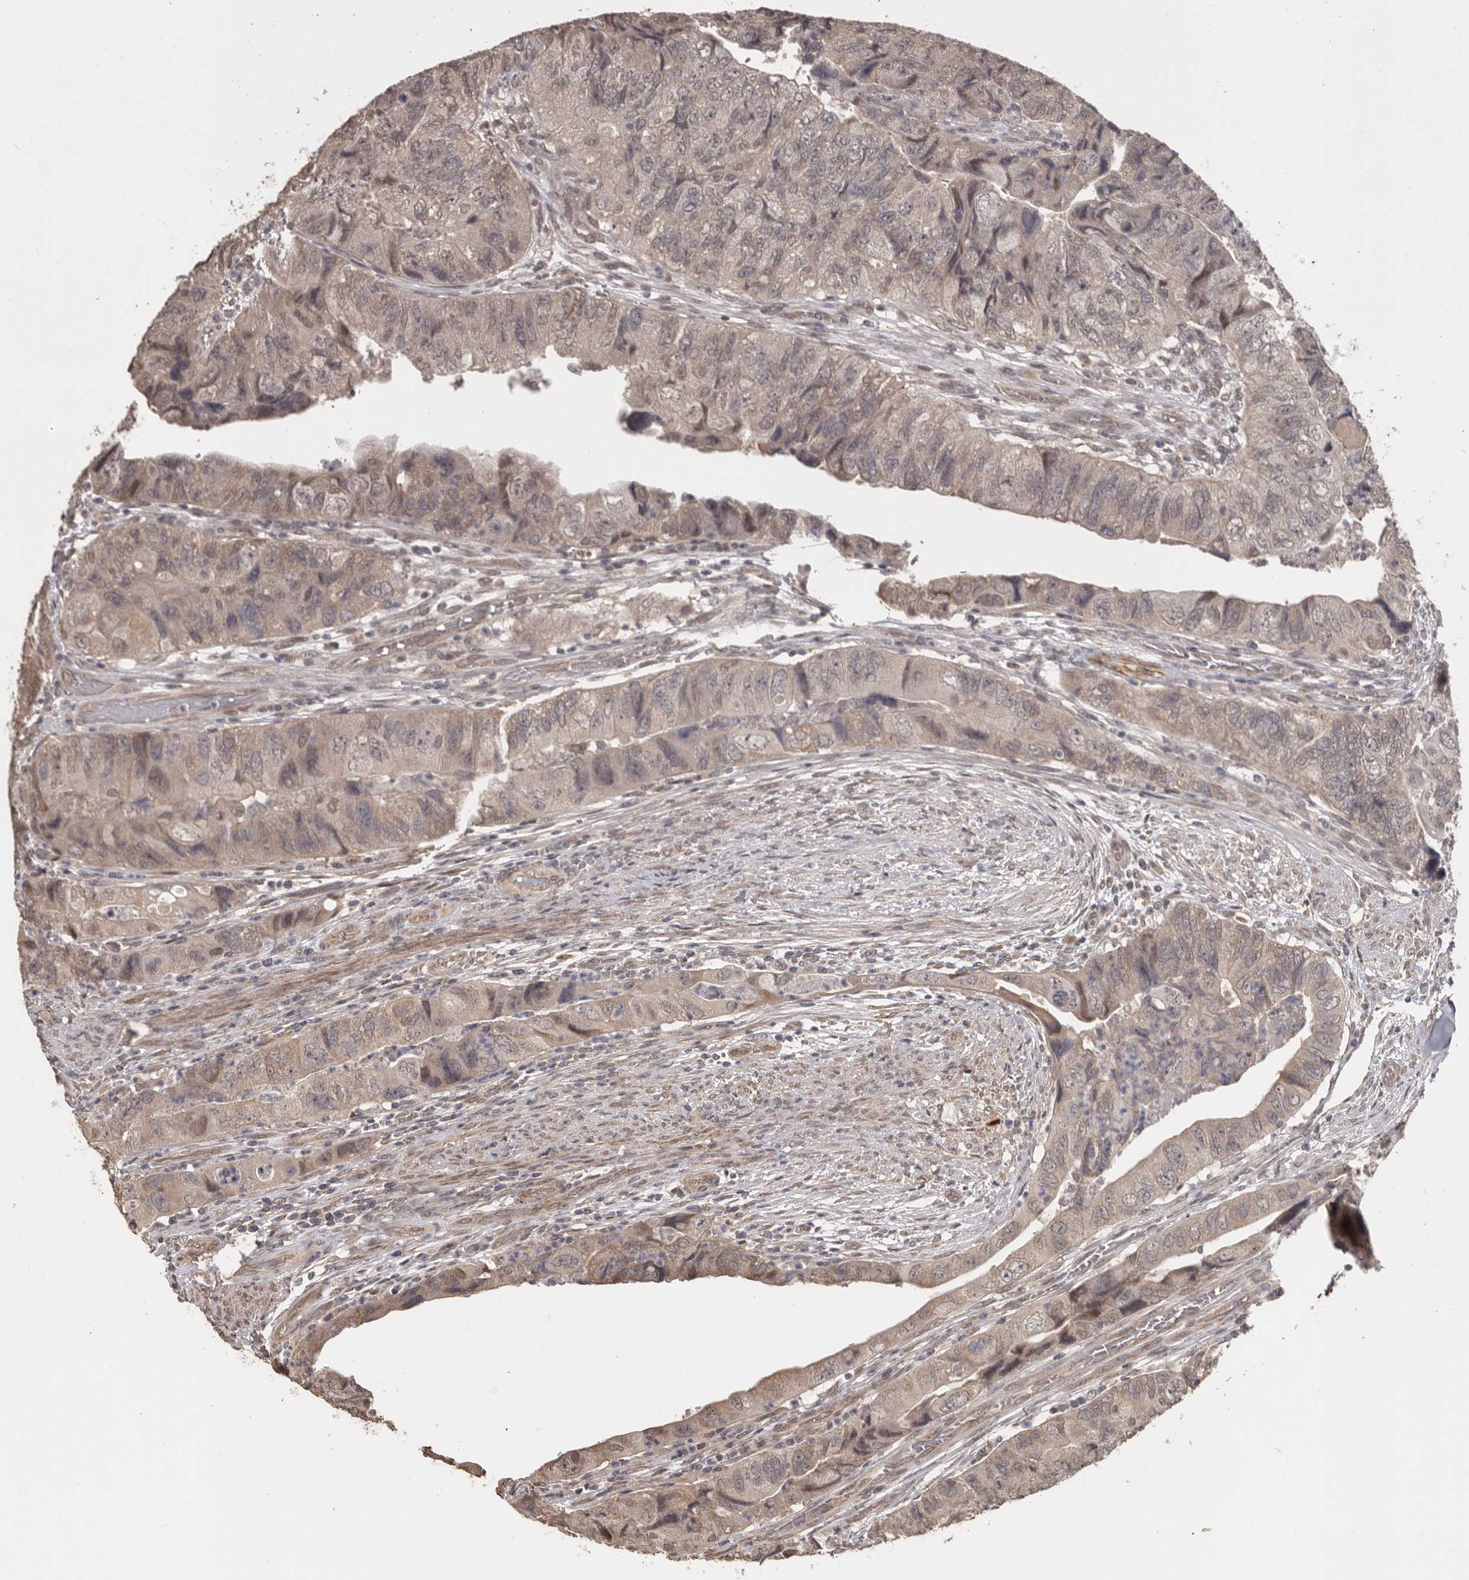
{"staining": {"intensity": "weak", "quantity": "25%-75%", "location": "cytoplasmic/membranous,nuclear"}, "tissue": "colorectal cancer", "cell_type": "Tumor cells", "image_type": "cancer", "snomed": [{"axis": "morphology", "description": "Adenocarcinoma, NOS"}, {"axis": "topography", "description": "Rectum"}], "caption": "Colorectal adenocarcinoma stained with a brown dye reveals weak cytoplasmic/membranous and nuclear positive expression in about 25%-75% of tumor cells.", "gene": "ZFP14", "patient": {"sex": "male", "age": 63}}